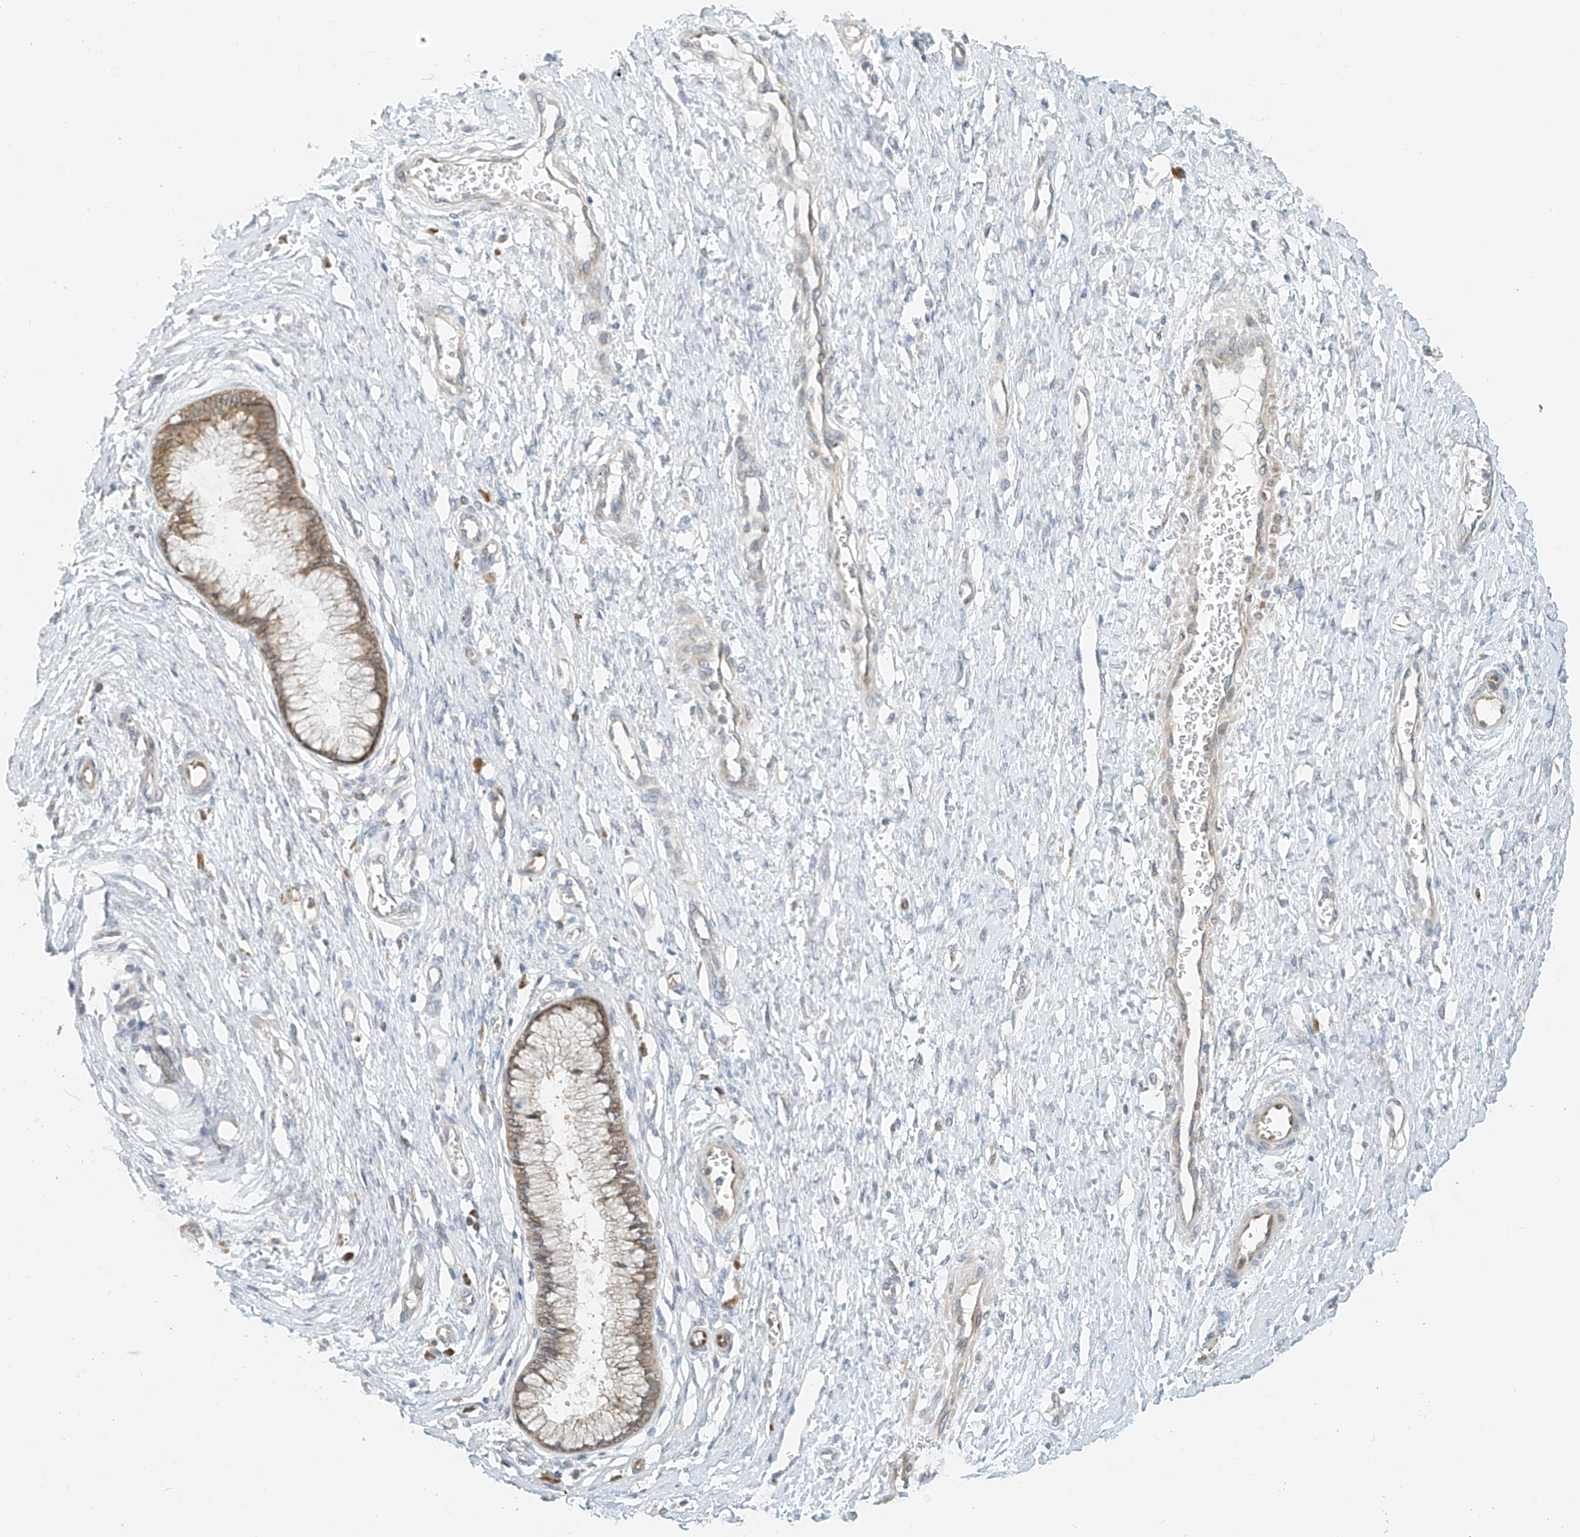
{"staining": {"intensity": "moderate", "quantity": "25%-75%", "location": "cytoplasmic/membranous"}, "tissue": "cervix", "cell_type": "Glandular cells", "image_type": "normal", "snomed": [{"axis": "morphology", "description": "Normal tissue, NOS"}, {"axis": "topography", "description": "Cervix"}], "caption": "This image exhibits immunohistochemistry staining of benign human cervix, with medium moderate cytoplasmic/membranous staining in about 25%-75% of glandular cells.", "gene": "PPA2", "patient": {"sex": "female", "age": 55}}